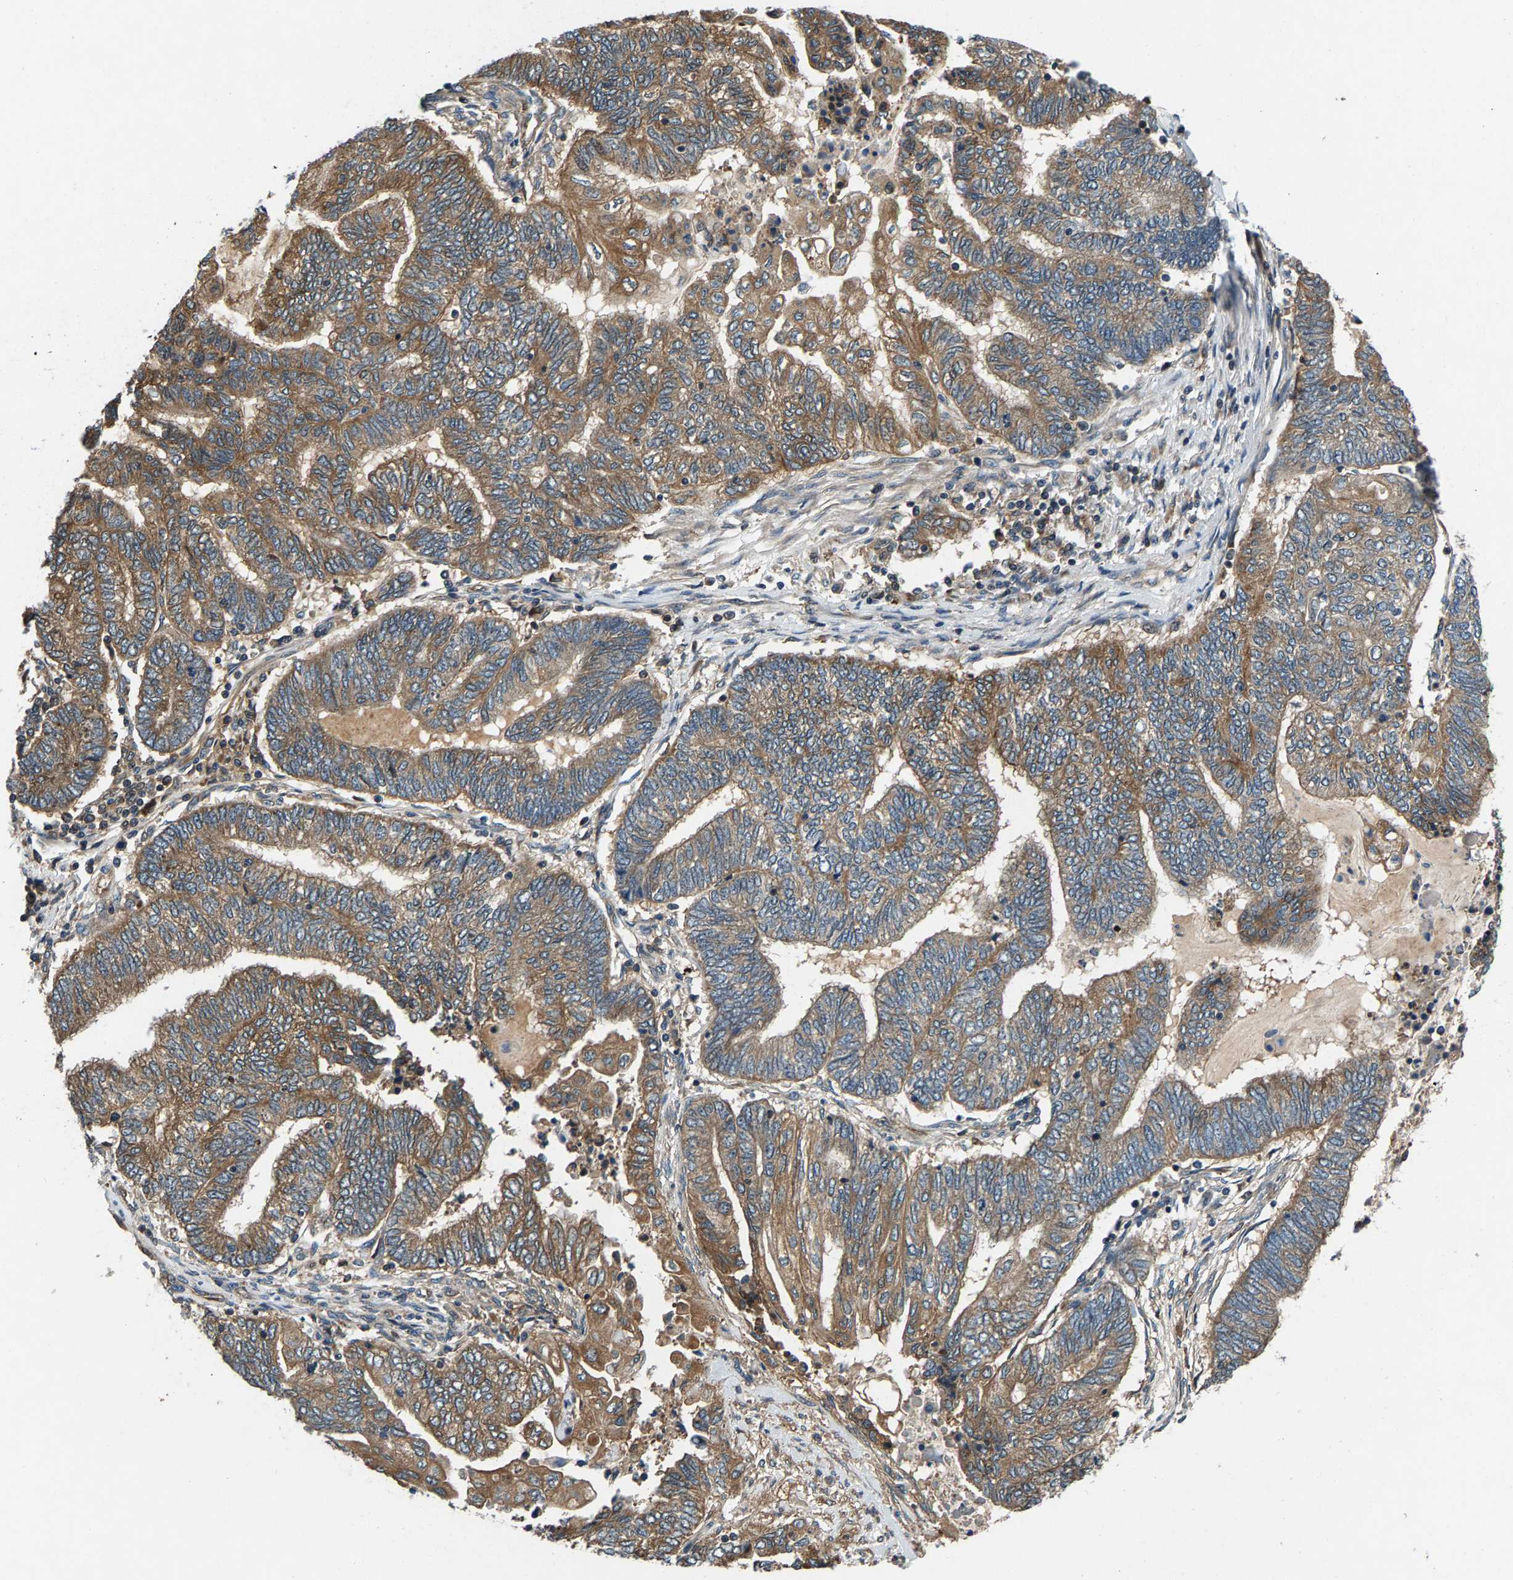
{"staining": {"intensity": "moderate", "quantity": ">75%", "location": "cytoplasmic/membranous"}, "tissue": "endometrial cancer", "cell_type": "Tumor cells", "image_type": "cancer", "snomed": [{"axis": "morphology", "description": "Adenocarcinoma, NOS"}, {"axis": "topography", "description": "Uterus"}, {"axis": "topography", "description": "Endometrium"}], "caption": "Protein staining reveals moderate cytoplasmic/membranous expression in about >75% of tumor cells in endometrial cancer (adenocarcinoma).", "gene": "FAM78A", "patient": {"sex": "female", "age": 70}}